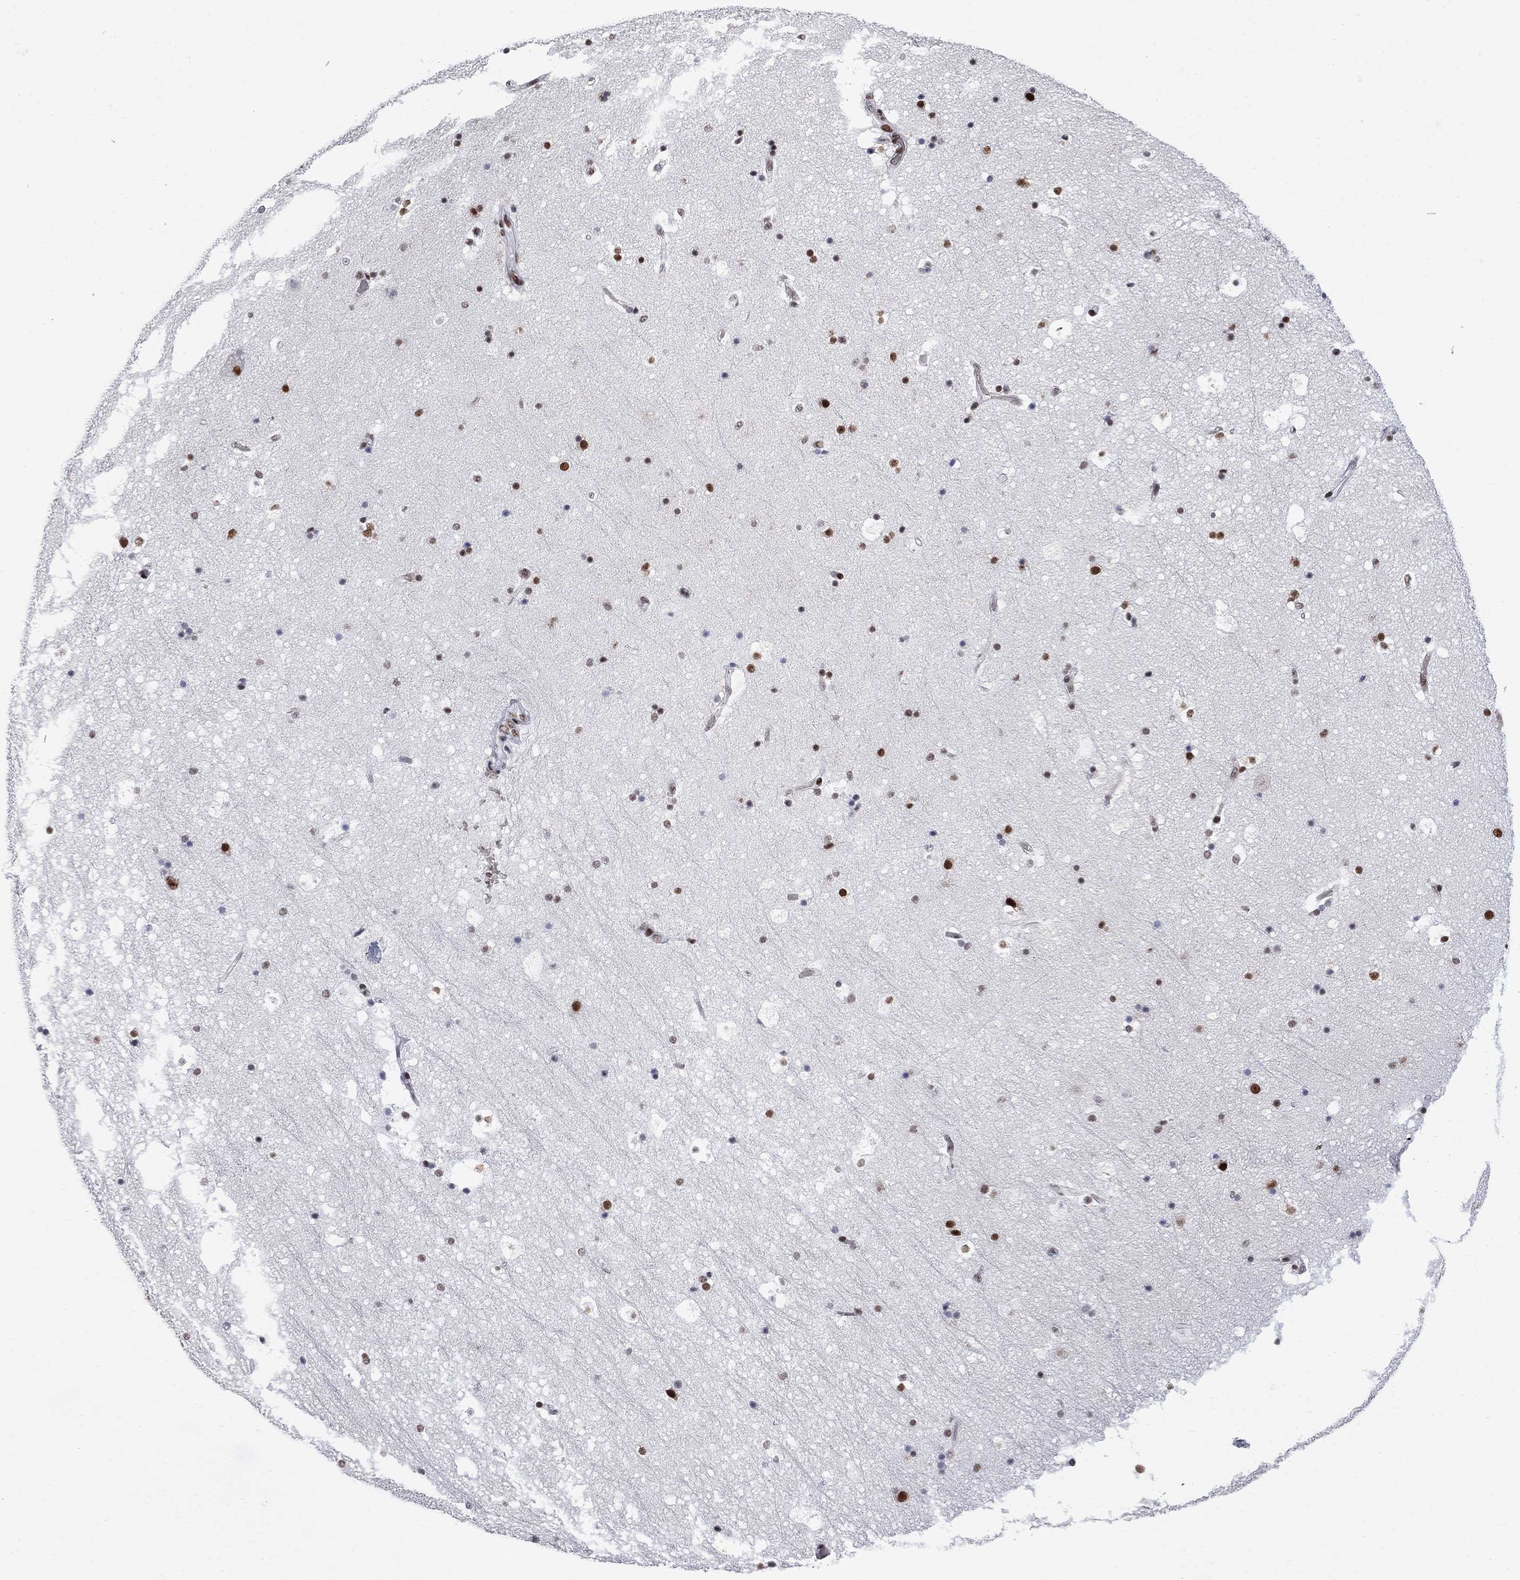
{"staining": {"intensity": "strong", "quantity": "<25%", "location": "nuclear"}, "tissue": "hippocampus", "cell_type": "Glial cells", "image_type": "normal", "snomed": [{"axis": "morphology", "description": "Normal tissue, NOS"}, {"axis": "topography", "description": "Hippocampus"}], "caption": "Unremarkable hippocampus was stained to show a protein in brown. There is medium levels of strong nuclear staining in about <25% of glial cells. The protein is shown in brown color, while the nuclei are stained blue.", "gene": "ZBTB47", "patient": {"sex": "male", "age": 51}}